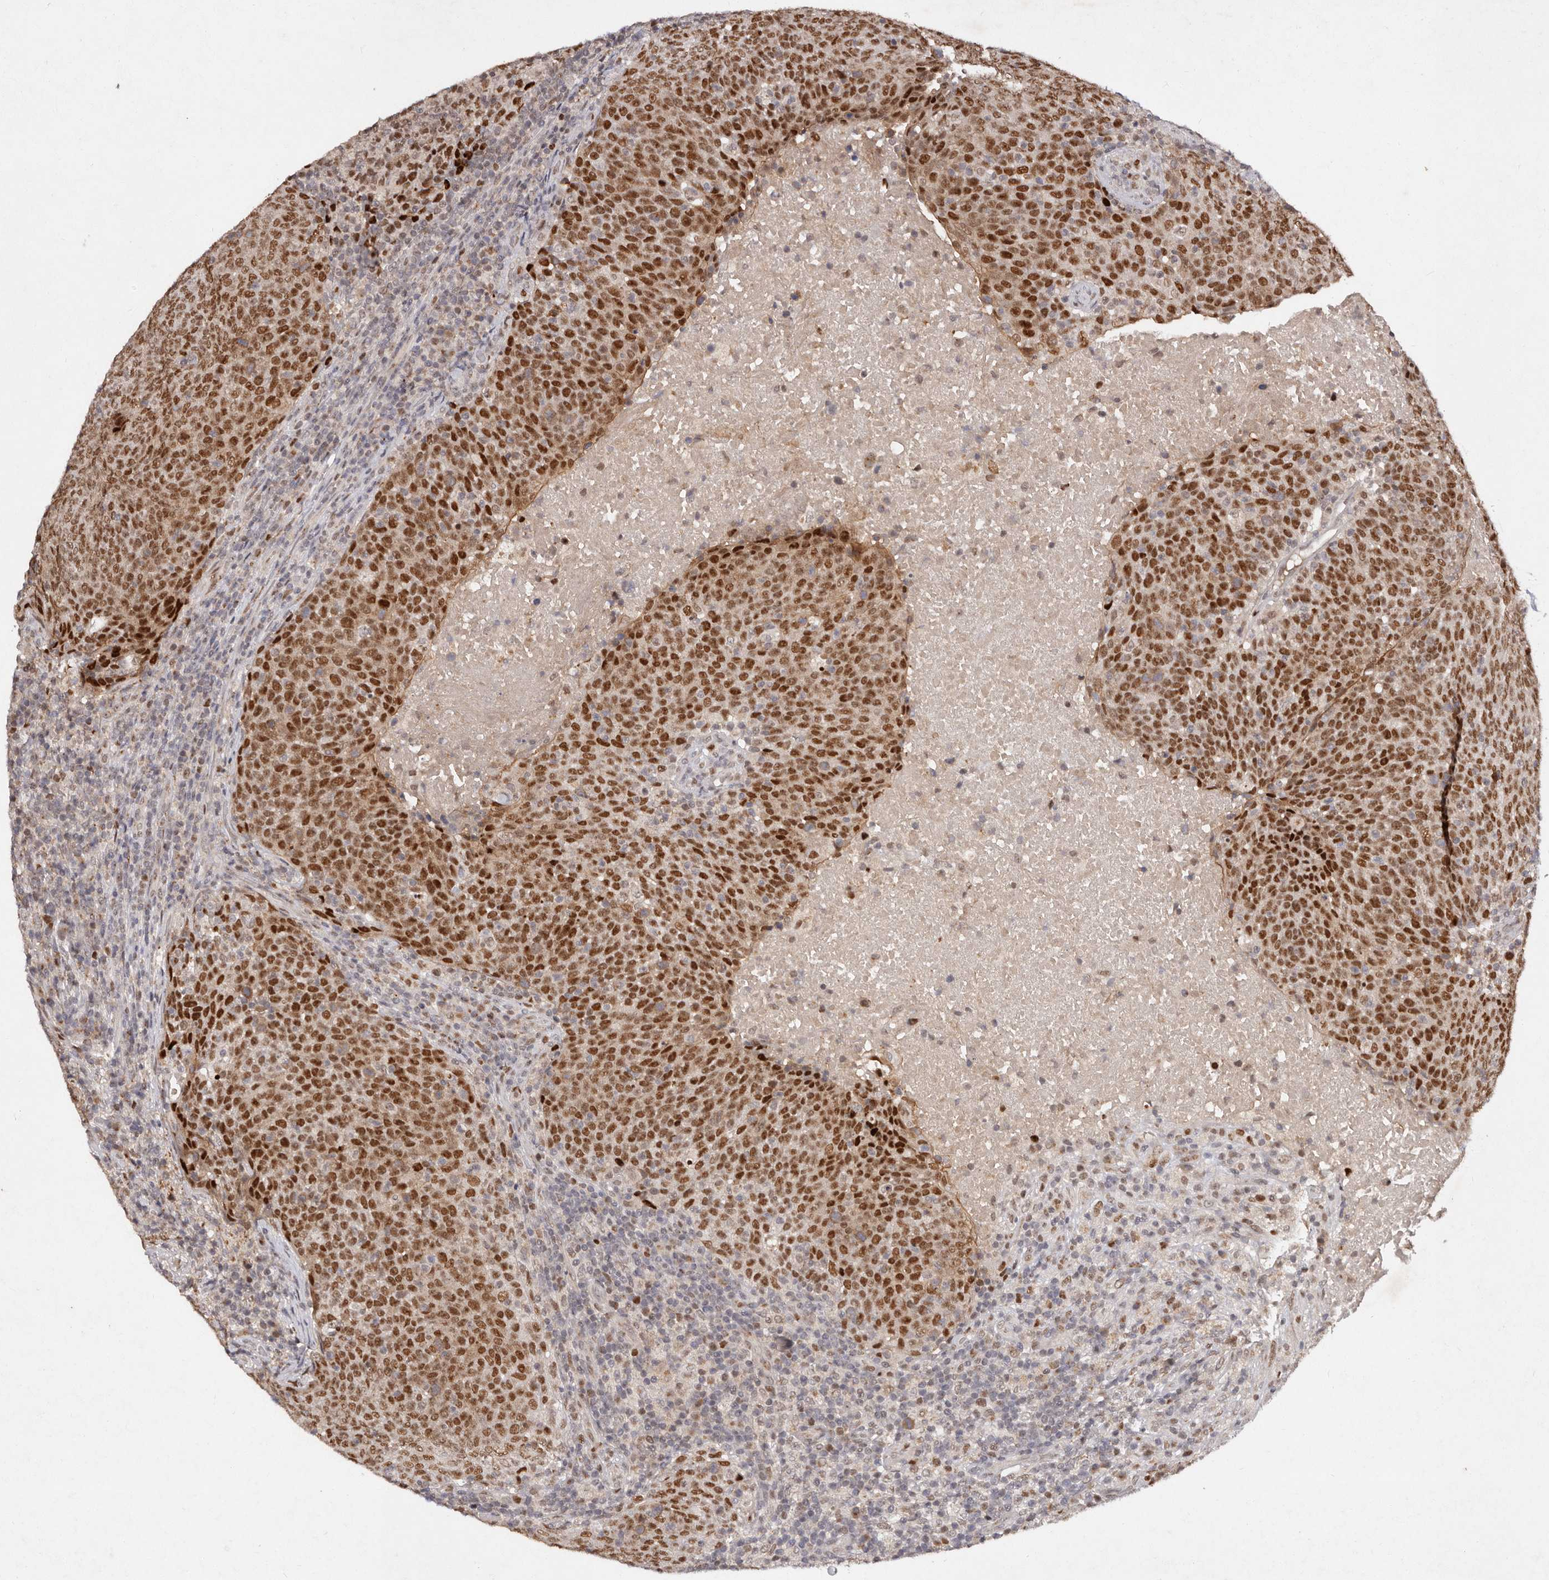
{"staining": {"intensity": "strong", "quantity": ">75%", "location": "nuclear"}, "tissue": "head and neck cancer", "cell_type": "Tumor cells", "image_type": "cancer", "snomed": [{"axis": "morphology", "description": "Squamous cell carcinoma, NOS"}, {"axis": "morphology", "description": "Squamous cell carcinoma, metastatic, NOS"}, {"axis": "topography", "description": "Lymph node"}, {"axis": "topography", "description": "Head-Neck"}], "caption": "This image shows head and neck cancer (squamous cell carcinoma) stained with immunohistochemistry (IHC) to label a protein in brown. The nuclear of tumor cells show strong positivity for the protein. Nuclei are counter-stained blue.", "gene": "KLF7", "patient": {"sex": "male", "age": 62}}